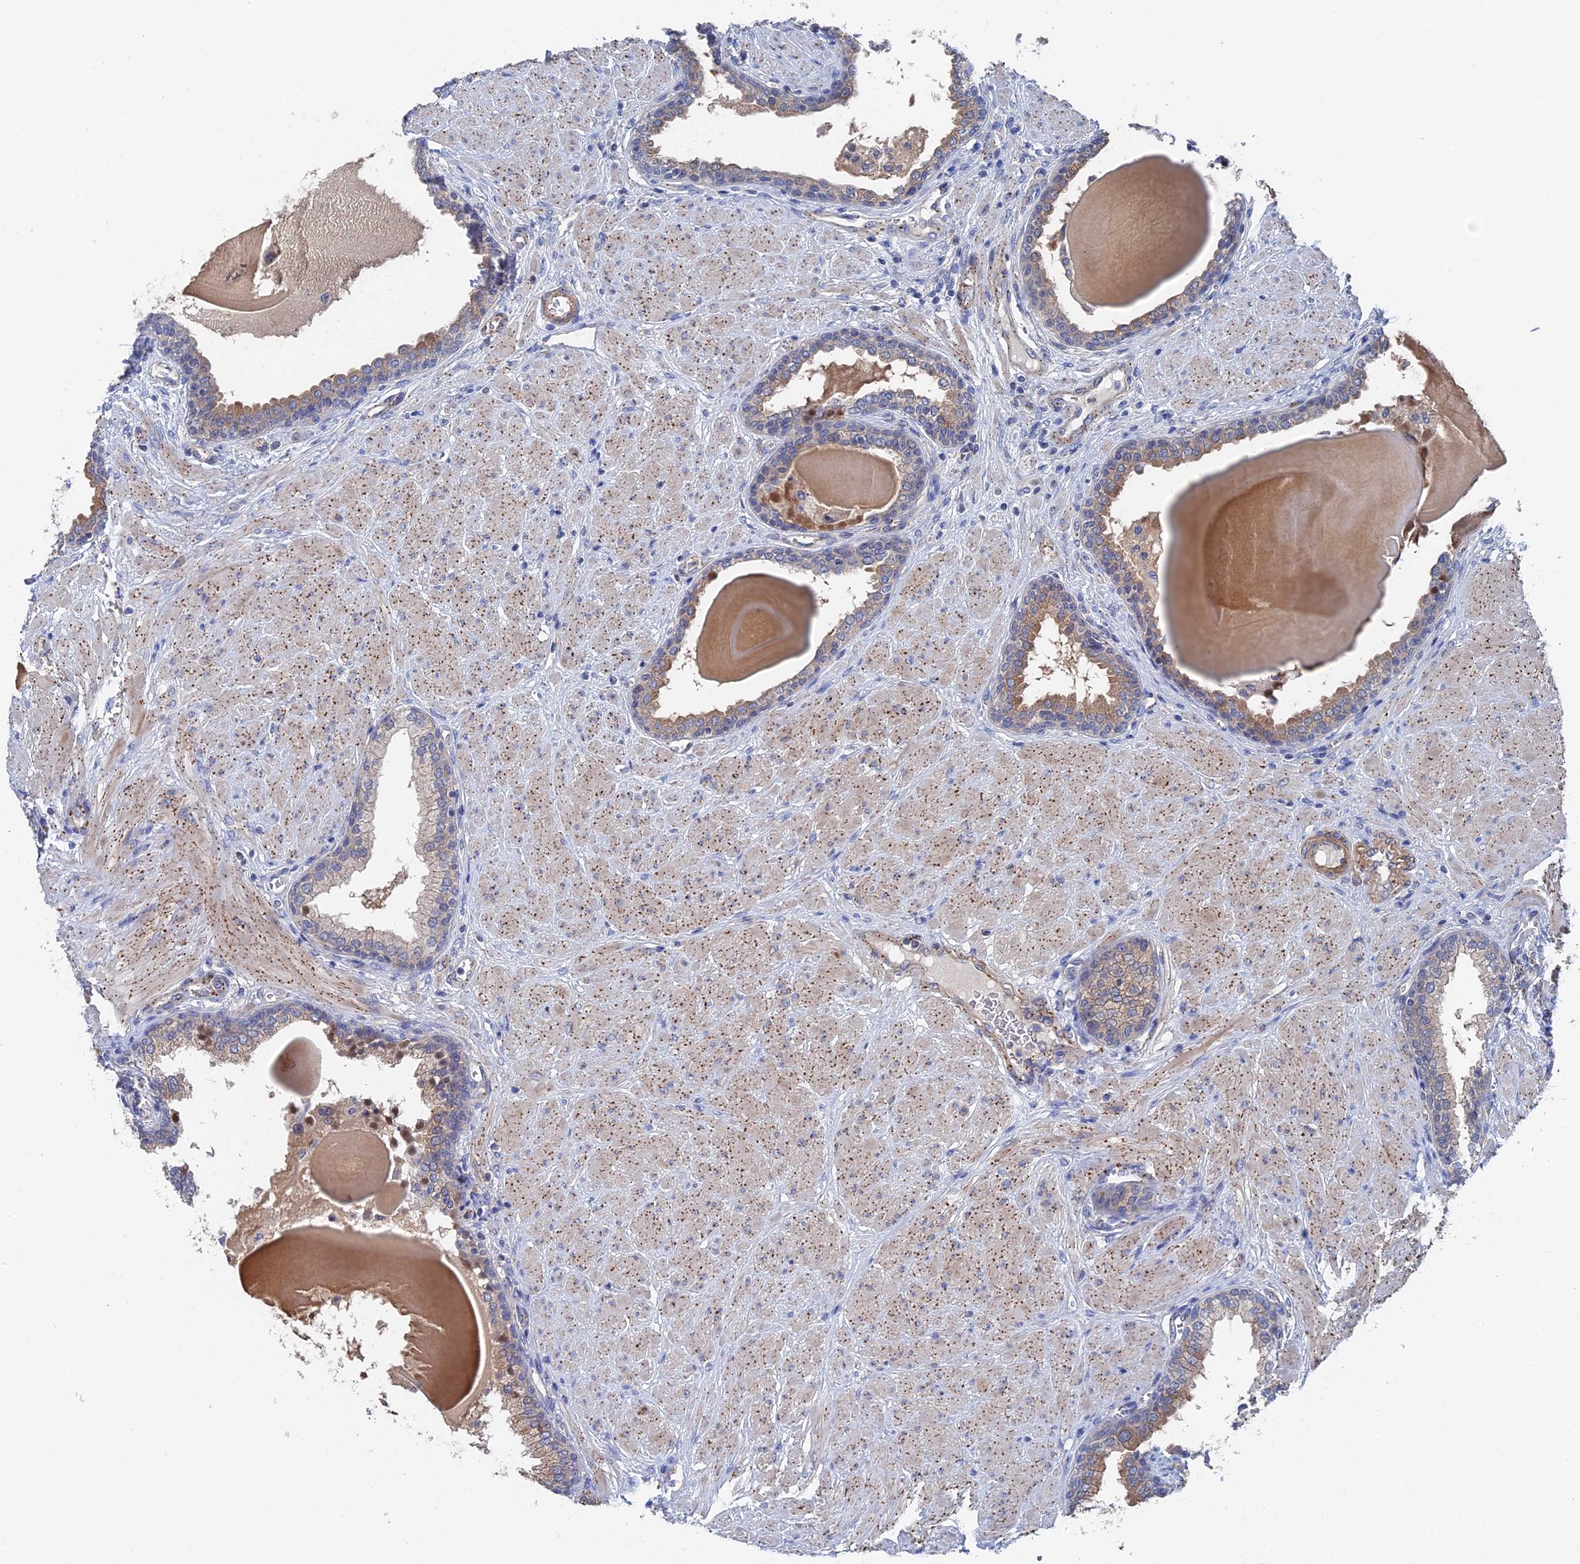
{"staining": {"intensity": "moderate", "quantity": "<25%", "location": "cytoplasmic/membranous"}, "tissue": "prostate", "cell_type": "Glandular cells", "image_type": "normal", "snomed": [{"axis": "morphology", "description": "Normal tissue, NOS"}, {"axis": "topography", "description": "Prostate"}], "caption": "Immunohistochemistry of normal prostate shows low levels of moderate cytoplasmic/membranous staining in approximately <25% of glandular cells. Immunohistochemistry stains the protein of interest in brown and the nuclei are stained blue.", "gene": "MTHFSD", "patient": {"sex": "male", "age": 51}}